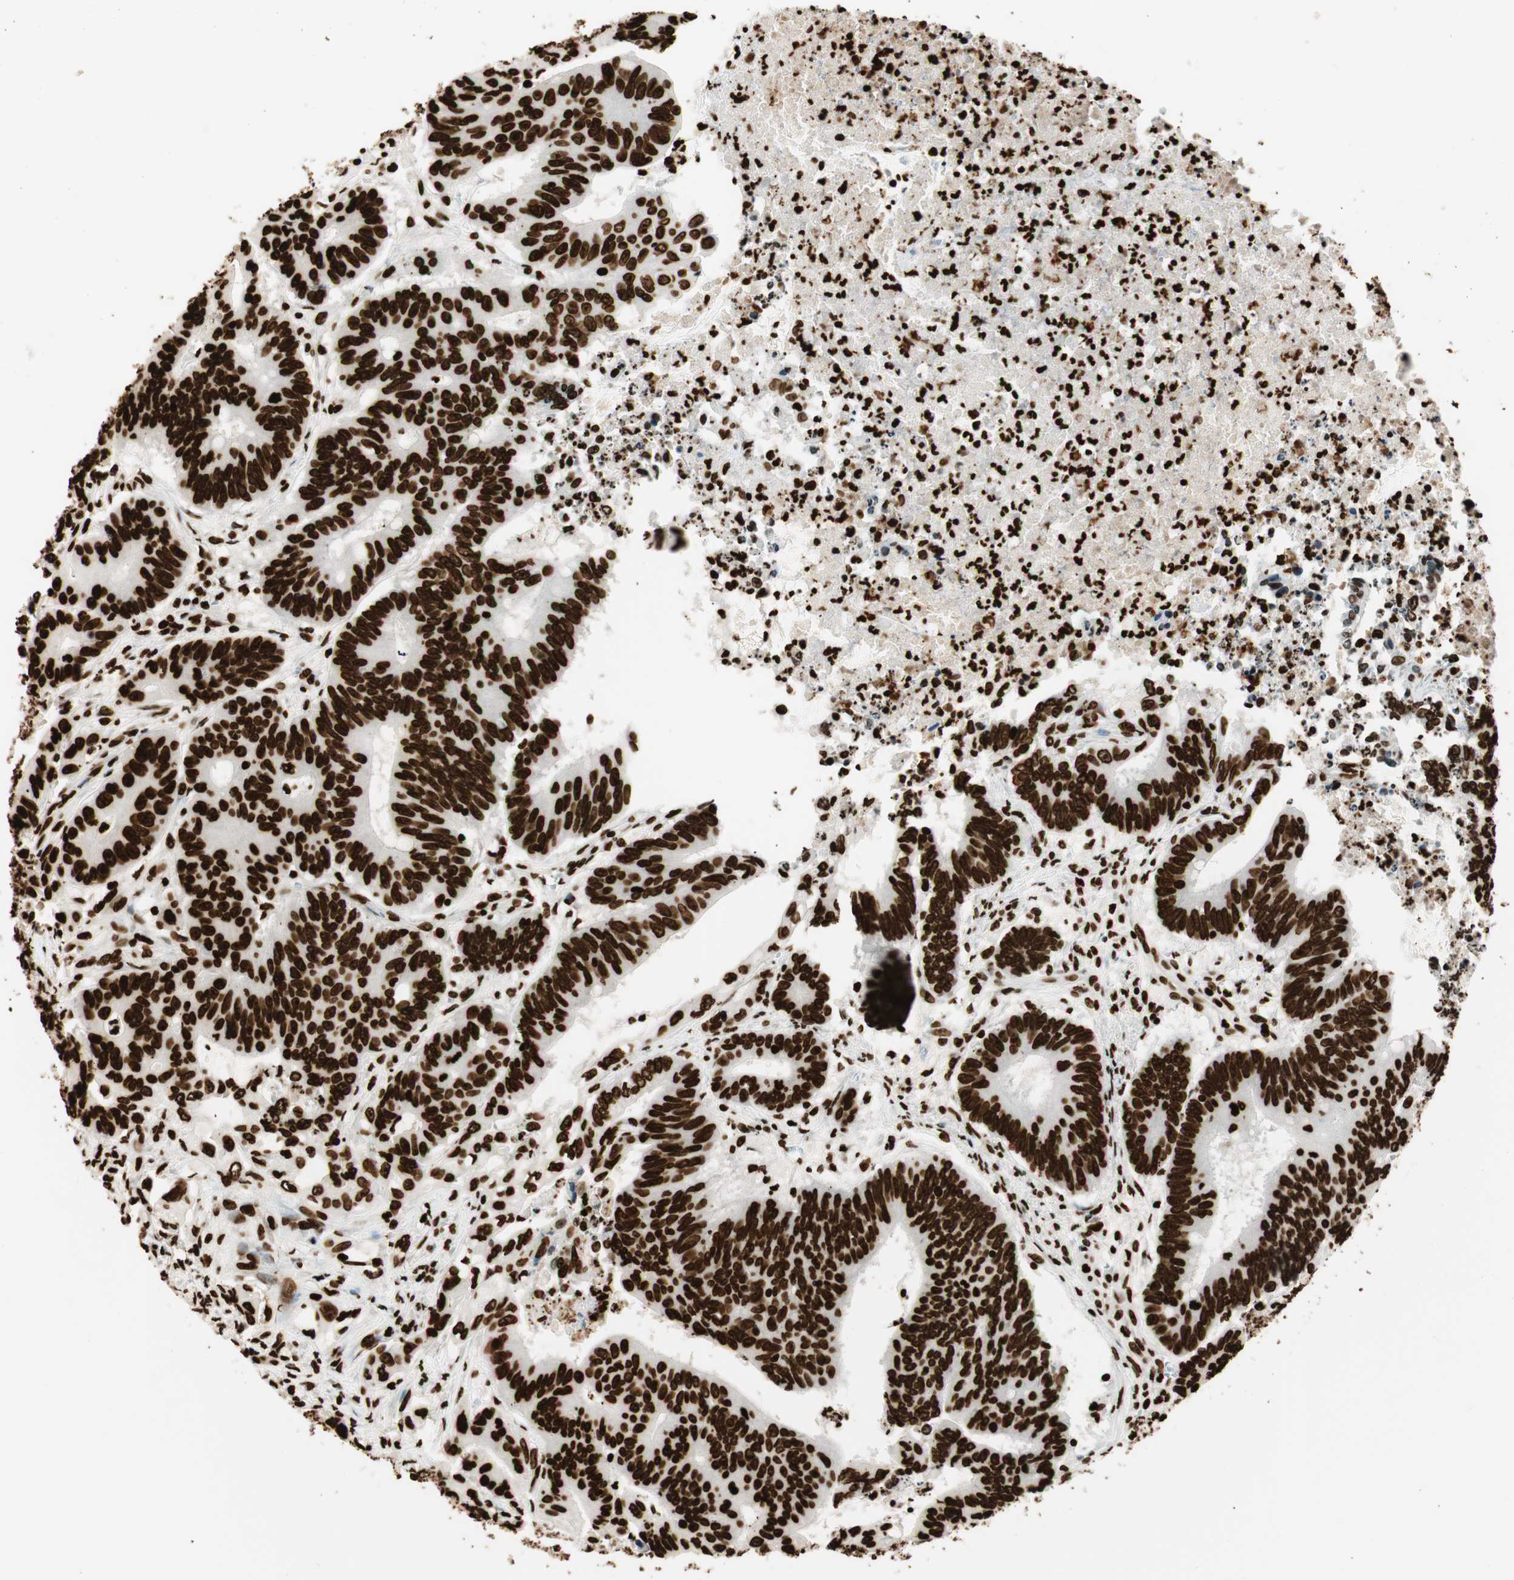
{"staining": {"intensity": "strong", "quantity": ">75%", "location": "nuclear"}, "tissue": "colorectal cancer", "cell_type": "Tumor cells", "image_type": "cancer", "snomed": [{"axis": "morphology", "description": "Adenocarcinoma, NOS"}, {"axis": "topography", "description": "Colon"}], "caption": "Immunohistochemistry photomicrograph of adenocarcinoma (colorectal) stained for a protein (brown), which demonstrates high levels of strong nuclear staining in approximately >75% of tumor cells.", "gene": "GLI2", "patient": {"sex": "male", "age": 45}}